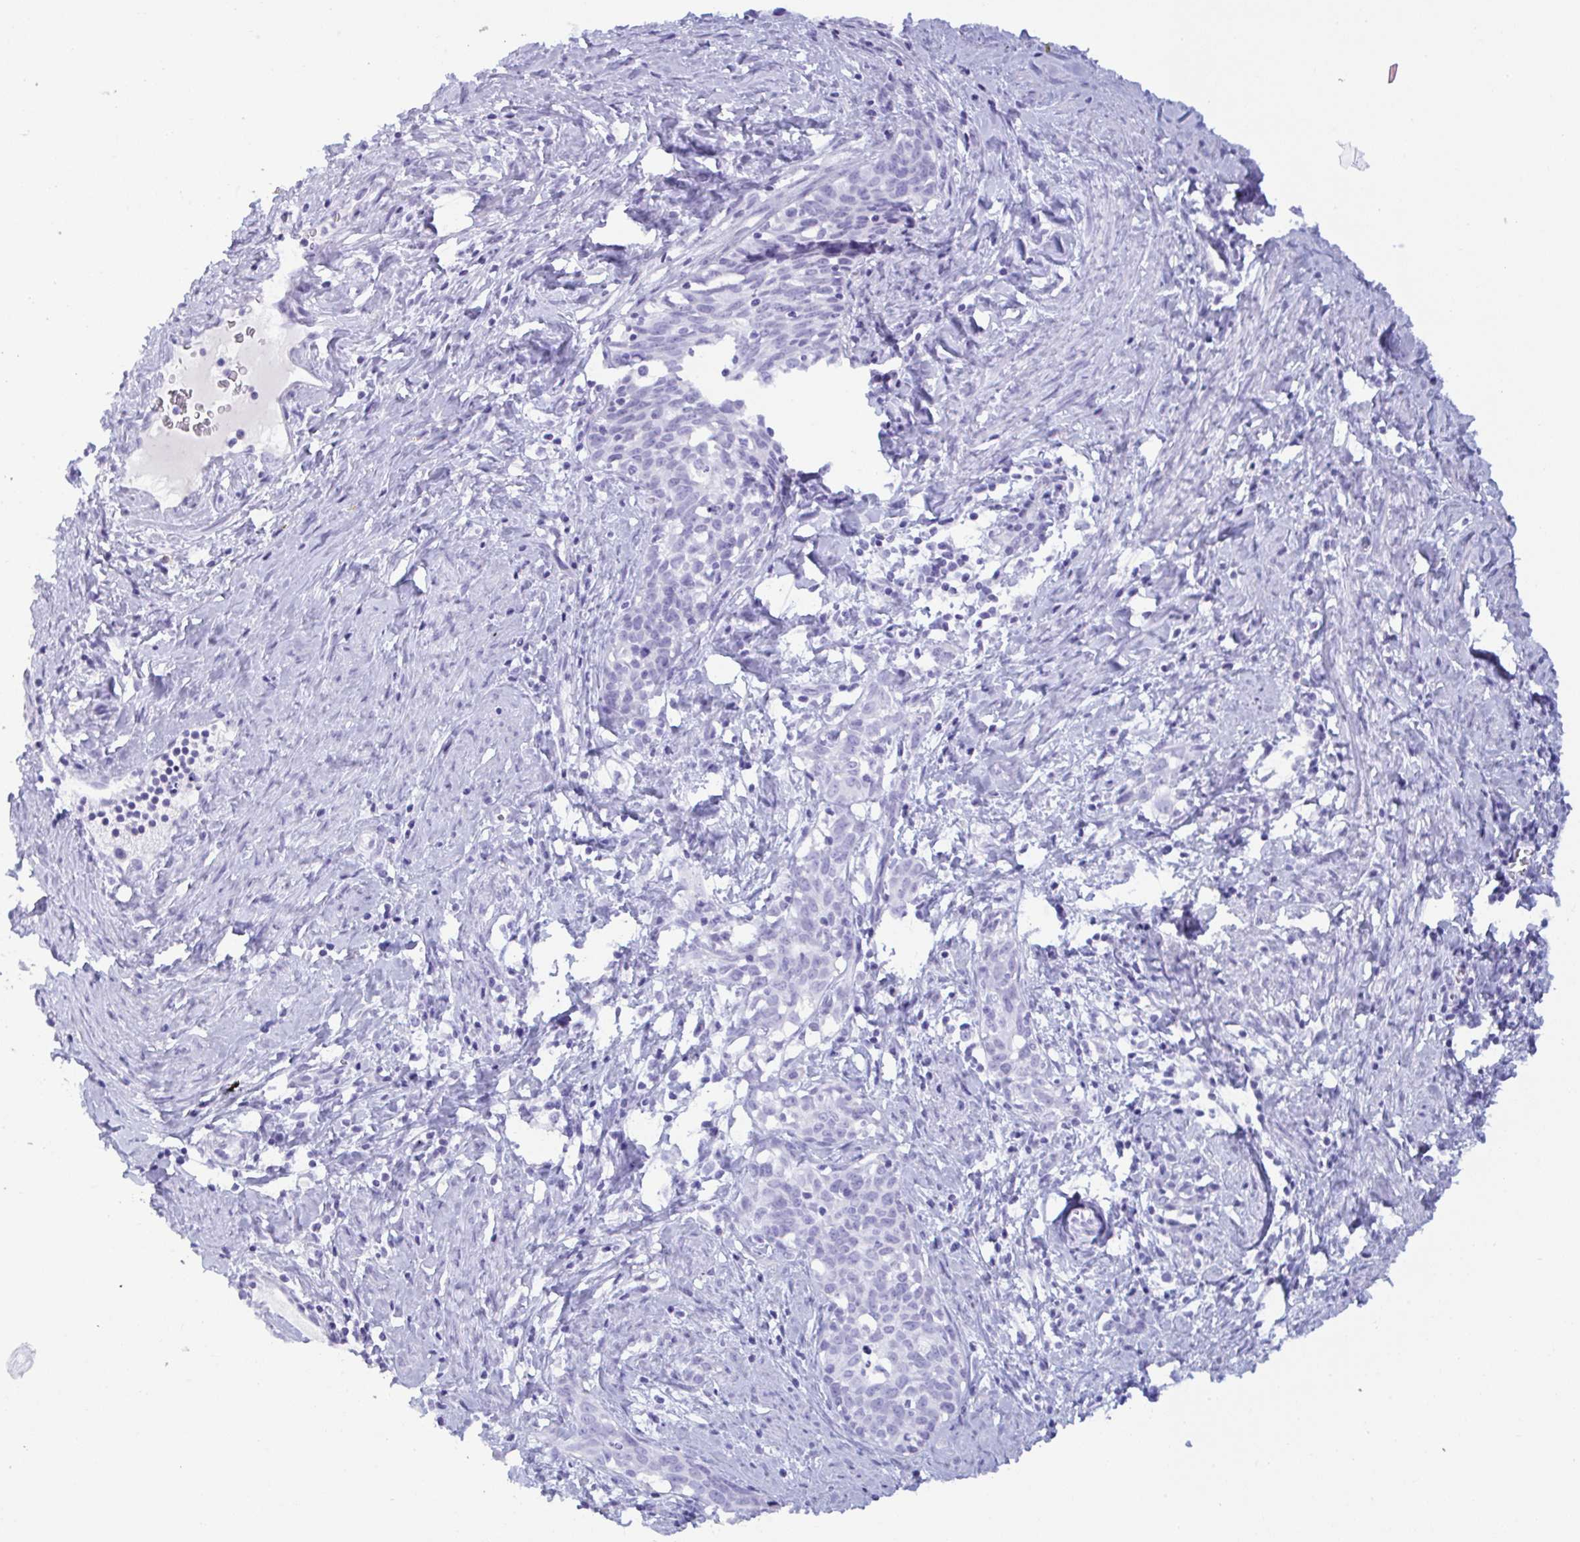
{"staining": {"intensity": "negative", "quantity": "none", "location": "none"}, "tissue": "cervical cancer", "cell_type": "Tumor cells", "image_type": "cancer", "snomed": [{"axis": "morphology", "description": "Squamous cell carcinoma, NOS"}, {"axis": "topography", "description": "Cervix"}], "caption": "This is an immunohistochemistry histopathology image of cervical cancer. There is no positivity in tumor cells.", "gene": "MRGPRG", "patient": {"sex": "female", "age": 52}}